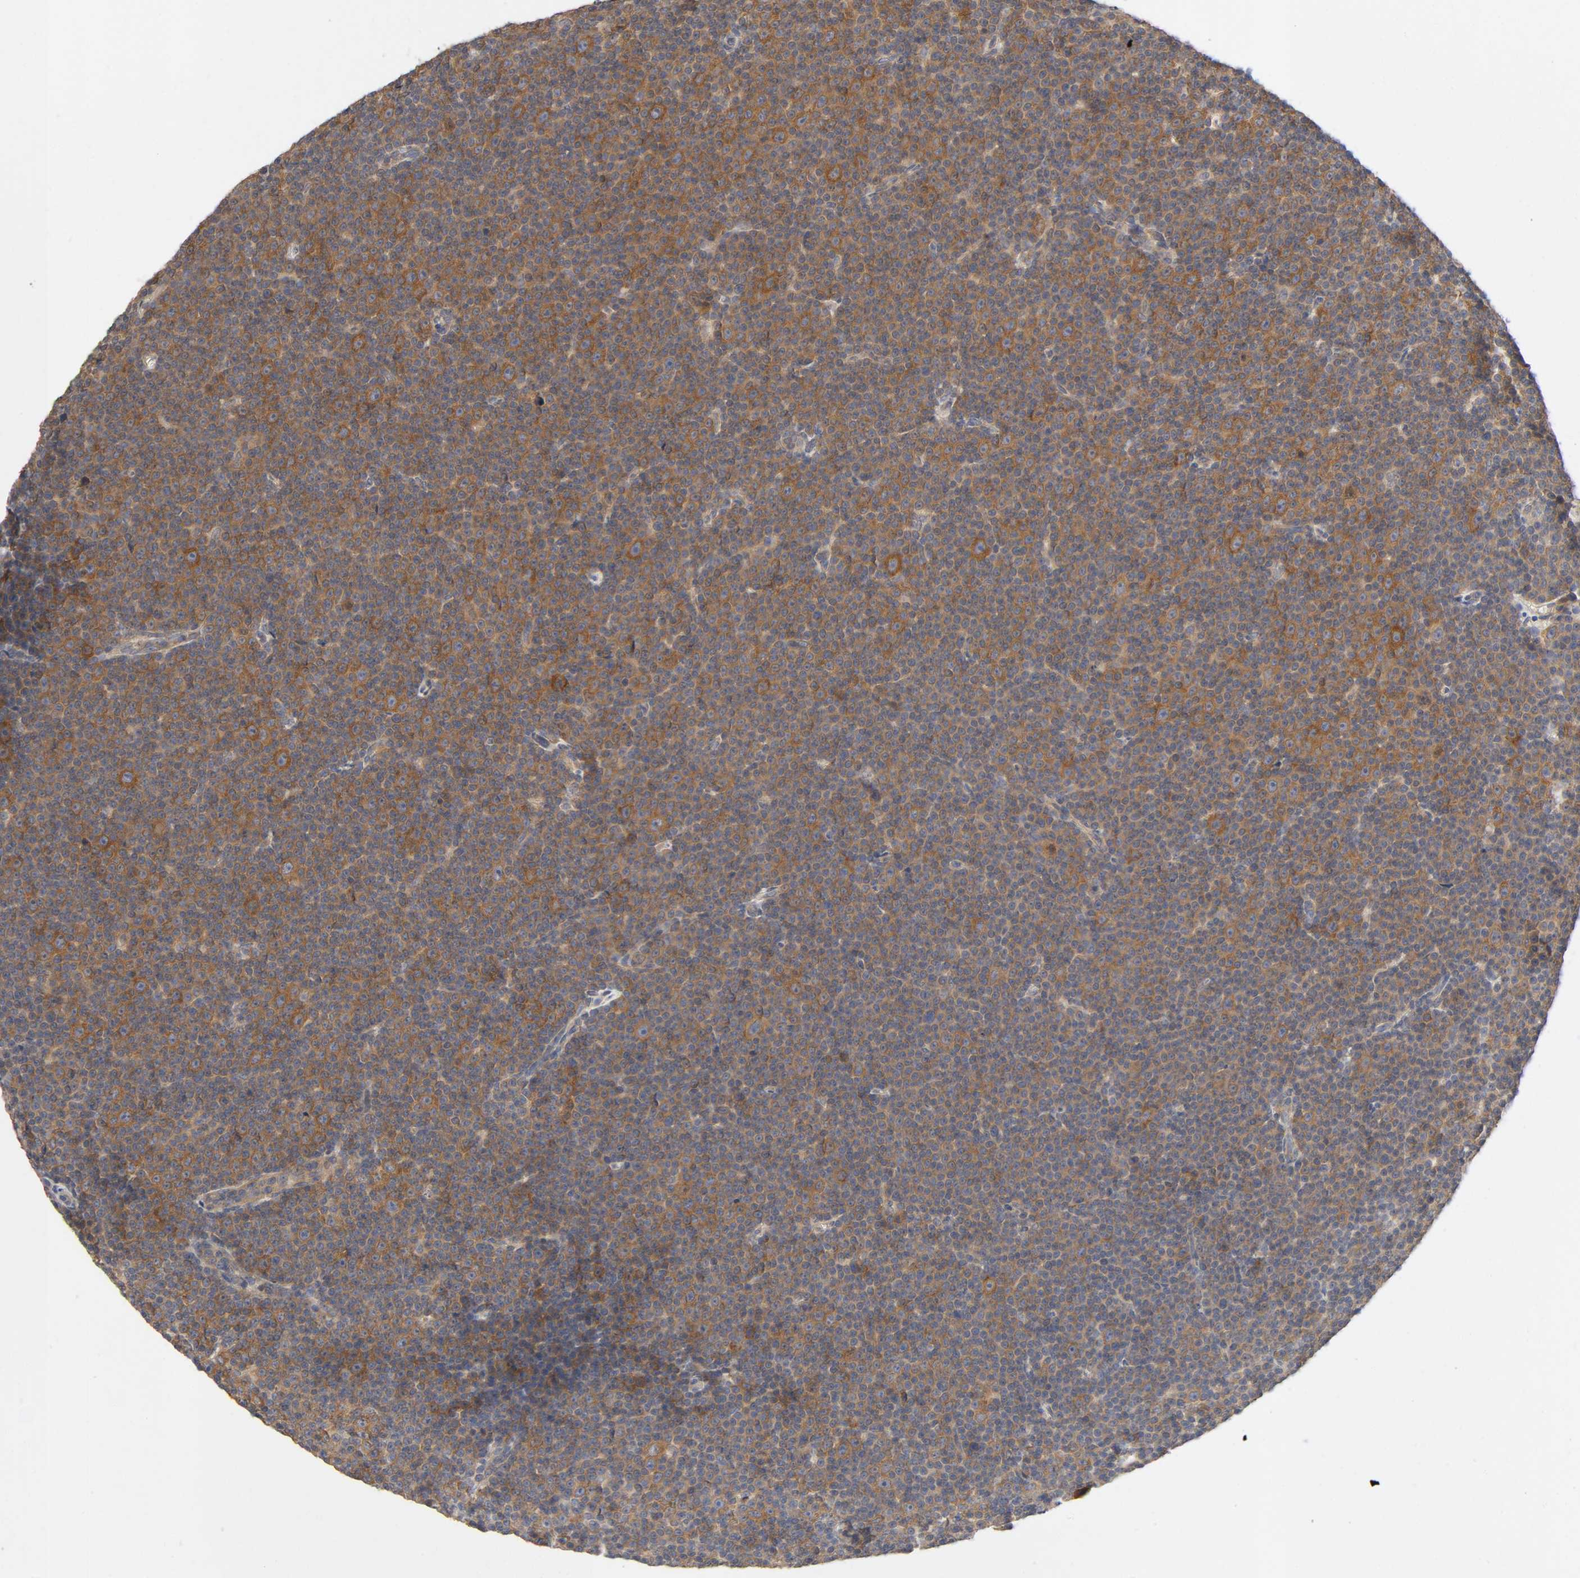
{"staining": {"intensity": "moderate", "quantity": ">75%", "location": "cytoplasmic/membranous"}, "tissue": "lymphoma", "cell_type": "Tumor cells", "image_type": "cancer", "snomed": [{"axis": "morphology", "description": "Malignant lymphoma, non-Hodgkin's type, Low grade"}, {"axis": "topography", "description": "Lymph node"}], "caption": "Immunohistochemical staining of malignant lymphoma, non-Hodgkin's type (low-grade) displays moderate cytoplasmic/membranous protein expression in approximately >75% of tumor cells.", "gene": "CPB2", "patient": {"sex": "female", "age": 67}}